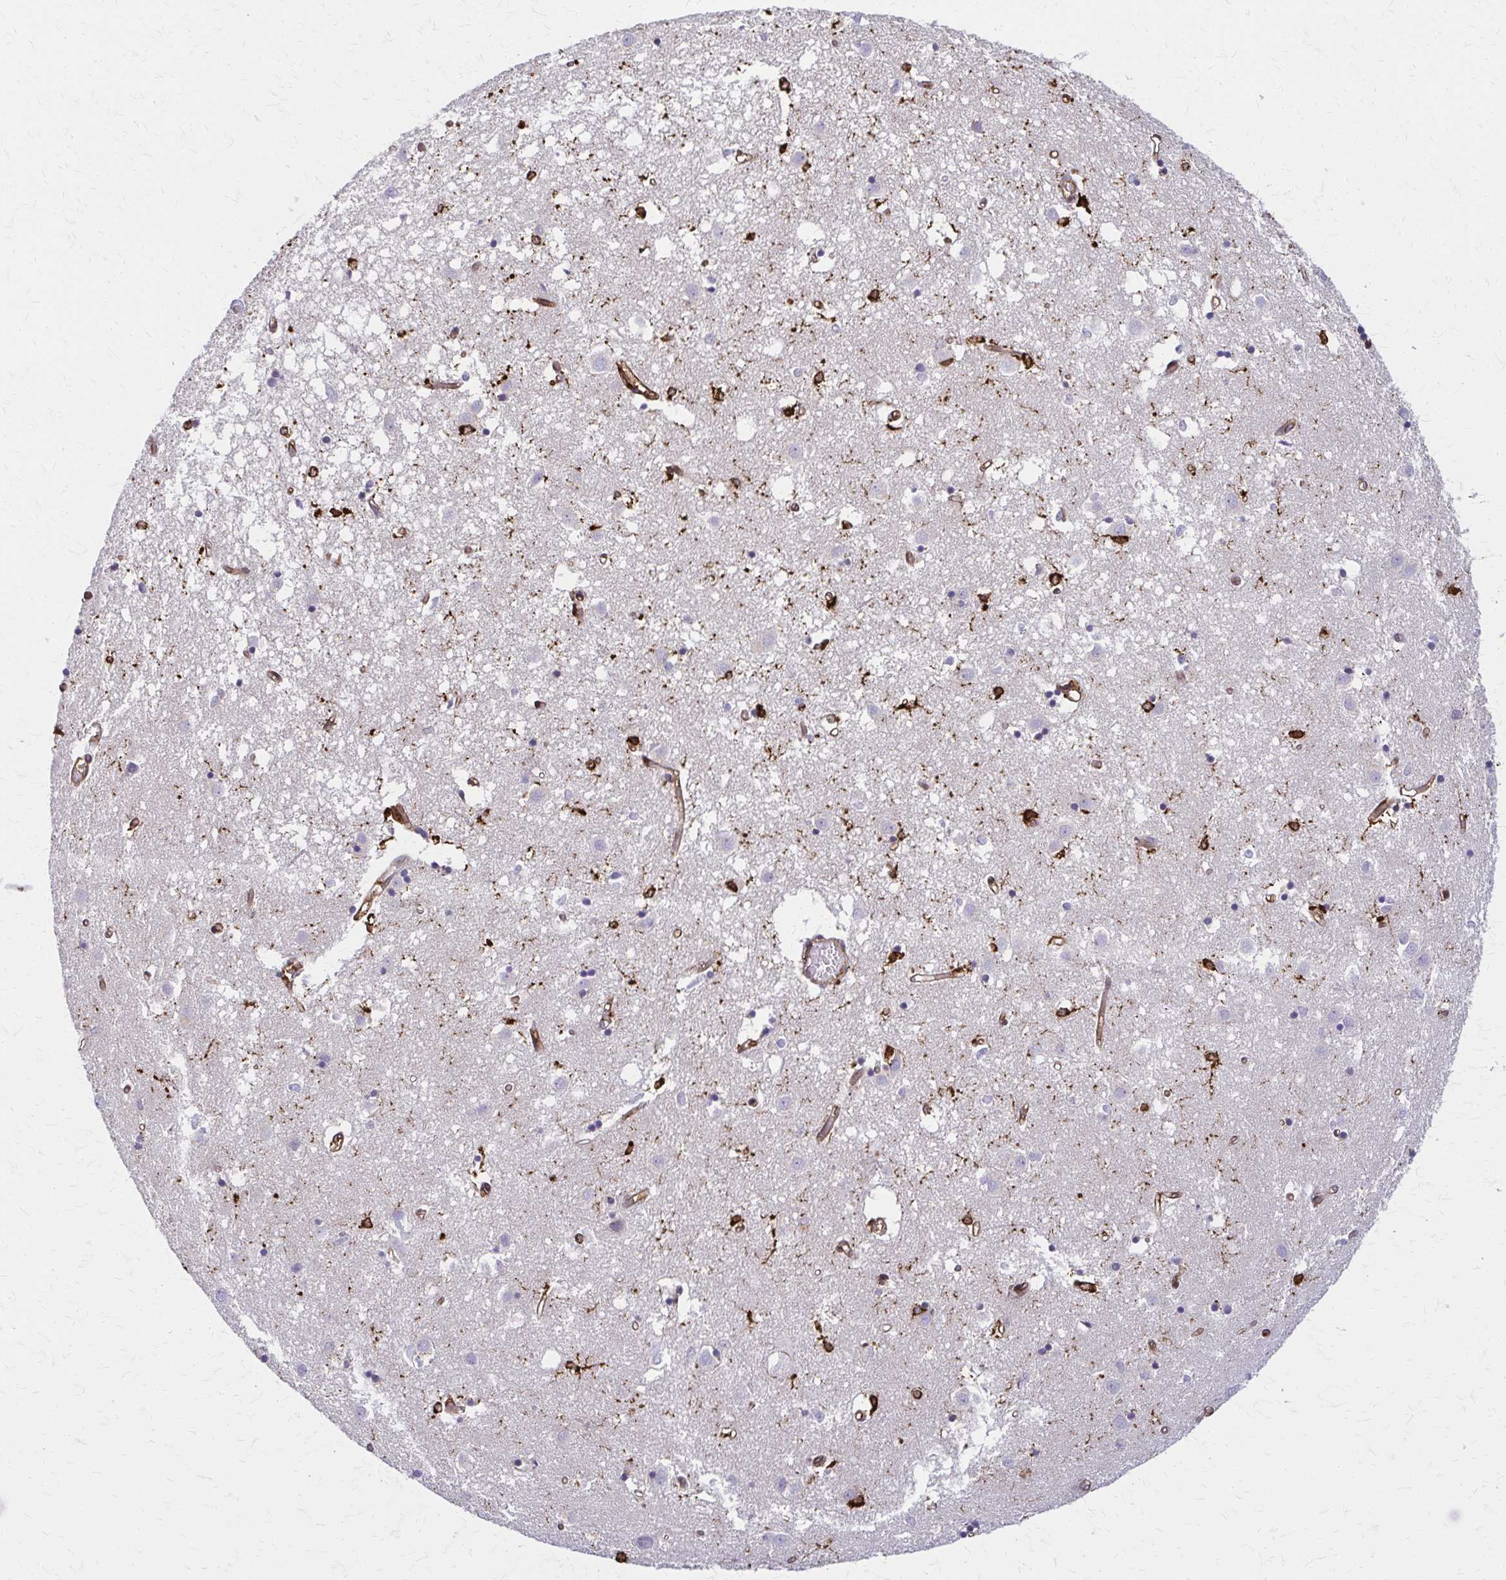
{"staining": {"intensity": "negative", "quantity": "none", "location": "none"}, "tissue": "caudate", "cell_type": "Glial cells", "image_type": "normal", "snomed": [{"axis": "morphology", "description": "Normal tissue, NOS"}, {"axis": "topography", "description": "Lateral ventricle wall"}], "caption": "Immunohistochemistry of normal human caudate shows no positivity in glial cells.", "gene": "WASF2", "patient": {"sex": "male", "age": 70}}